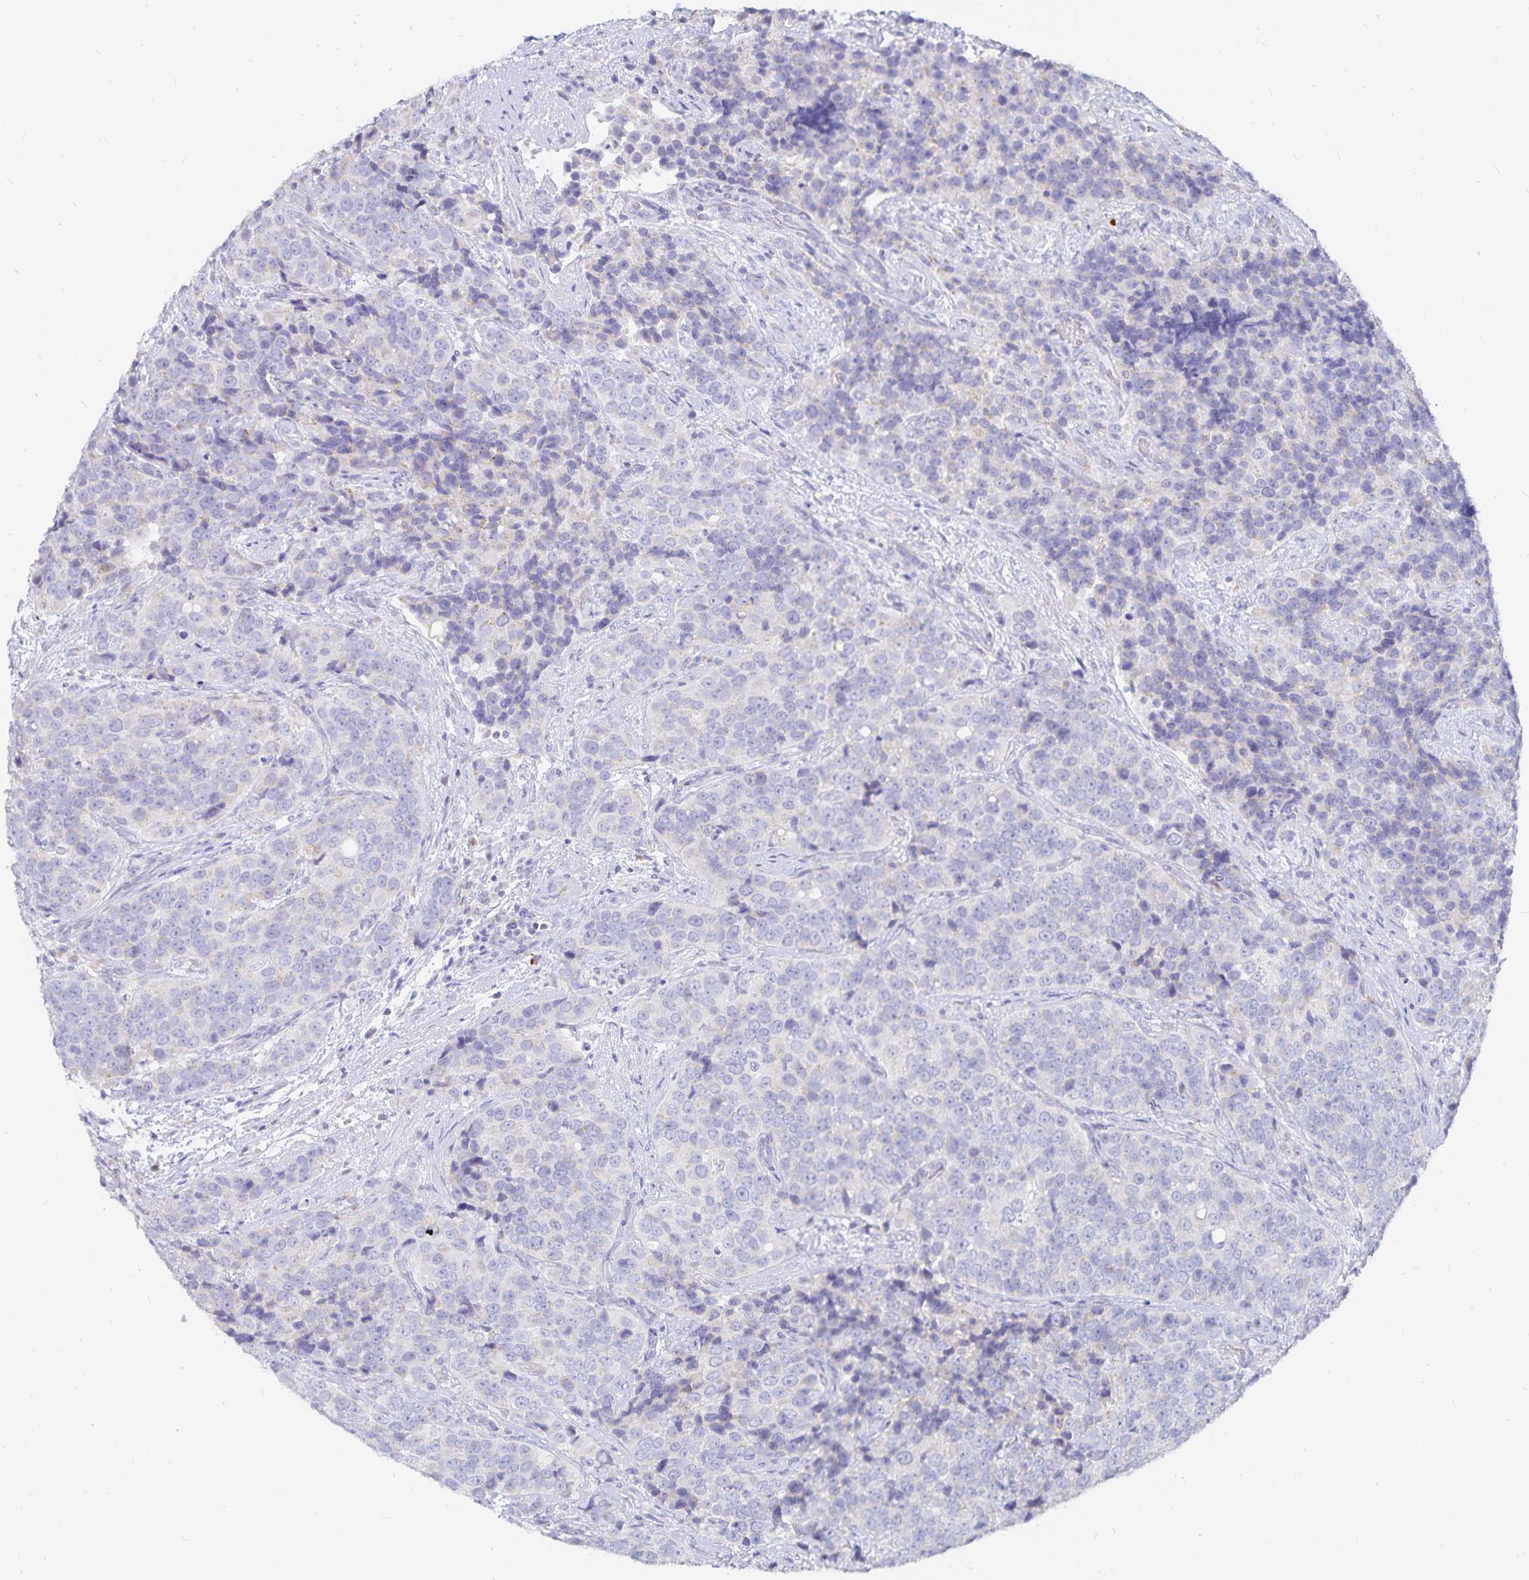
{"staining": {"intensity": "negative", "quantity": "none", "location": "none"}, "tissue": "urothelial cancer", "cell_type": "Tumor cells", "image_type": "cancer", "snomed": [{"axis": "morphology", "description": "Urothelial carcinoma, NOS"}, {"axis": "topography", "description": "Urinary bladder"}], "caption": "A high-resolution histopathology image shows immunohistochemistry staining of transitional cell carcinoma, which shows no significant expression in tumor cells.", "gene": "PKHD1", "patient": {"sex": "male", "age": 52}}